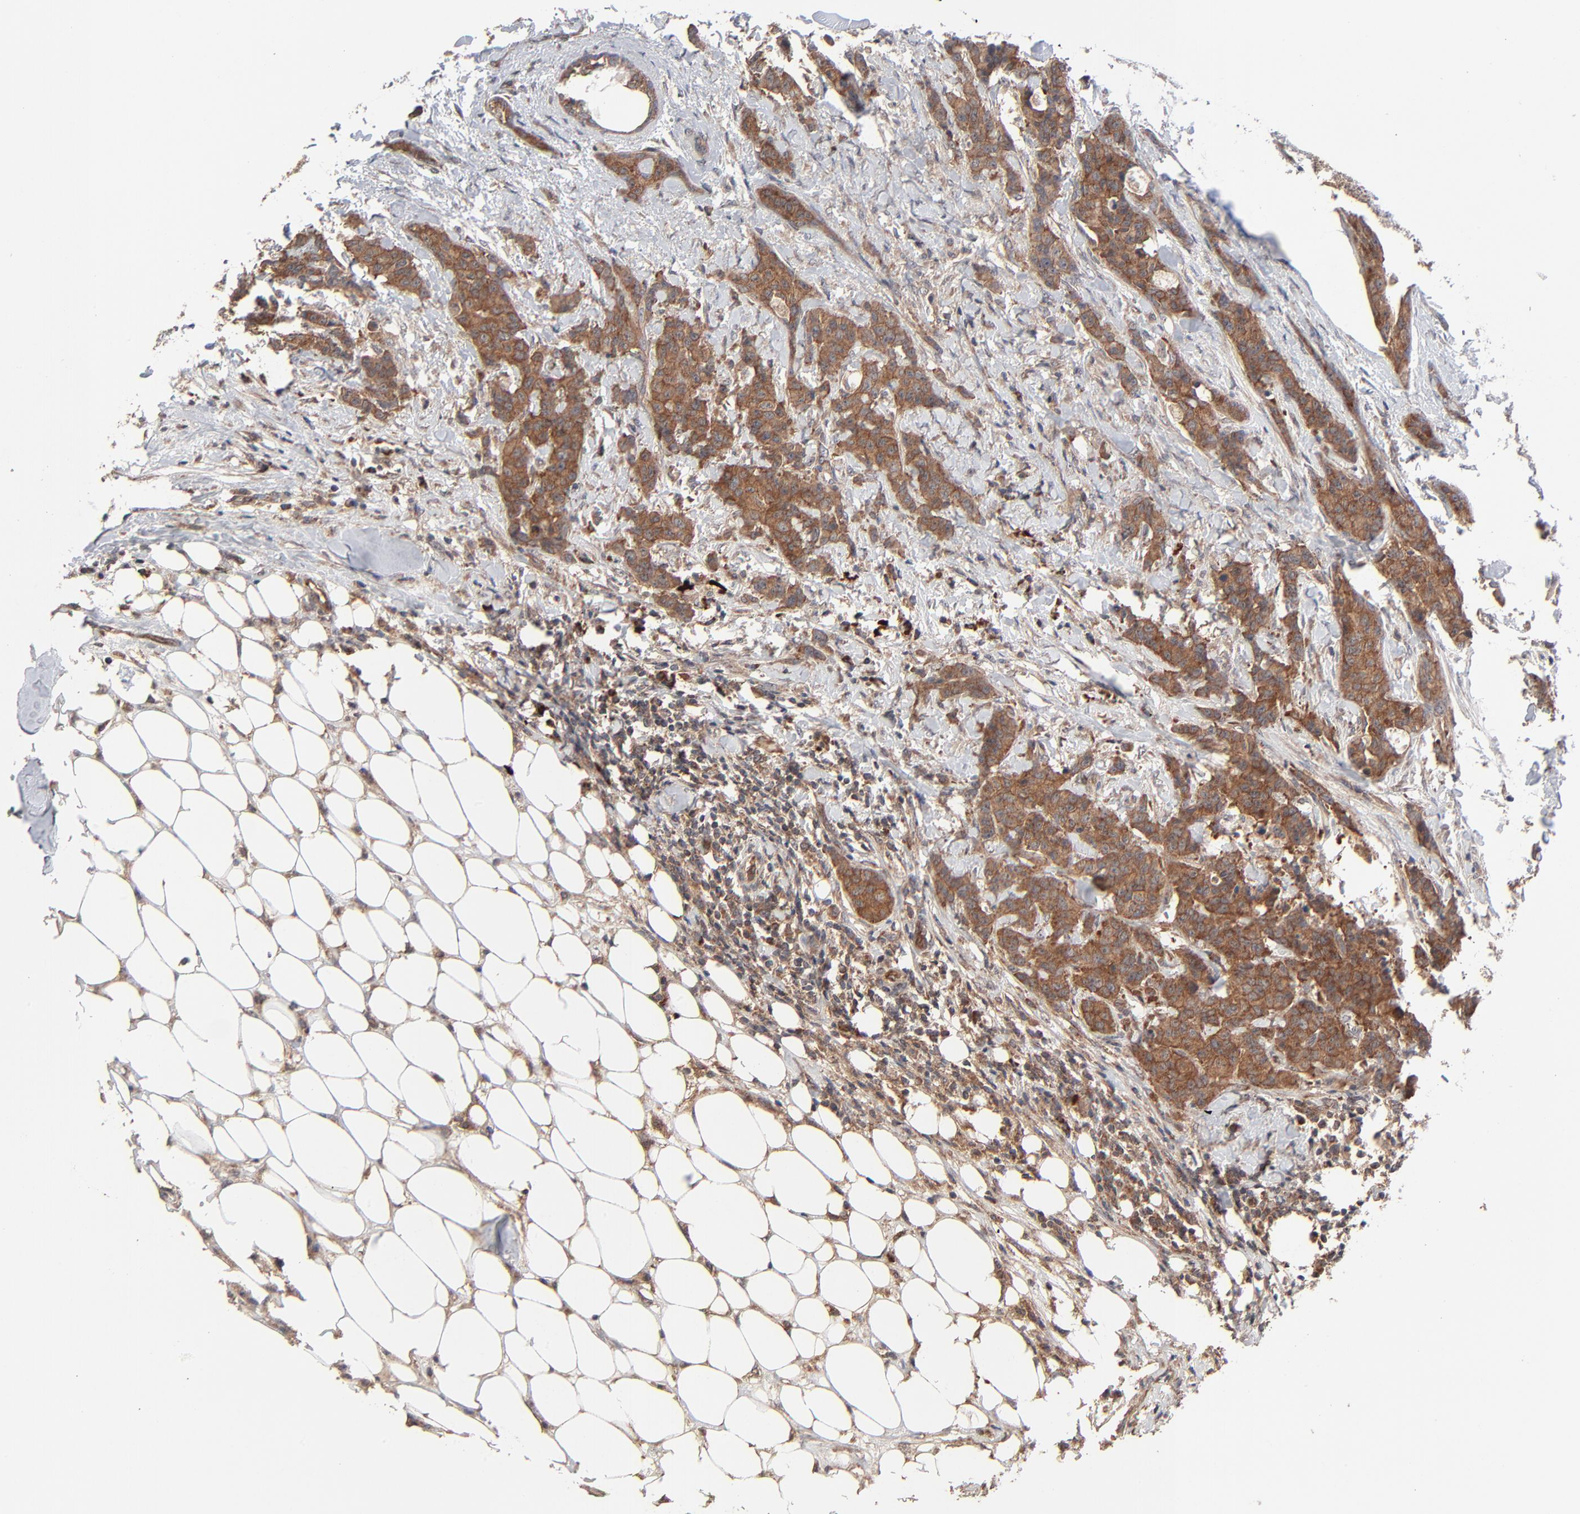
{"staining": {"intensity": "moderate", "quantity": ">75%", "location": "cytoplasmic/membranous"}, "tissue": "breast cancer", "cell_type": "Tumor cells", "image_type": "cancer", "snomed": [{"axis": "morphology", "description": "Duct carcinoma"}, {"axis": "topography", "description": "Breast"}], "caption": "Protein expression analysis of human breast cancer (invasive ductal carcinoma) reveals moderate cytoplasmic/membranous positivity in about >75% of tumor cells.", "gene": "ABLIM3", "patient": {"sex": "female", "age": 40}}